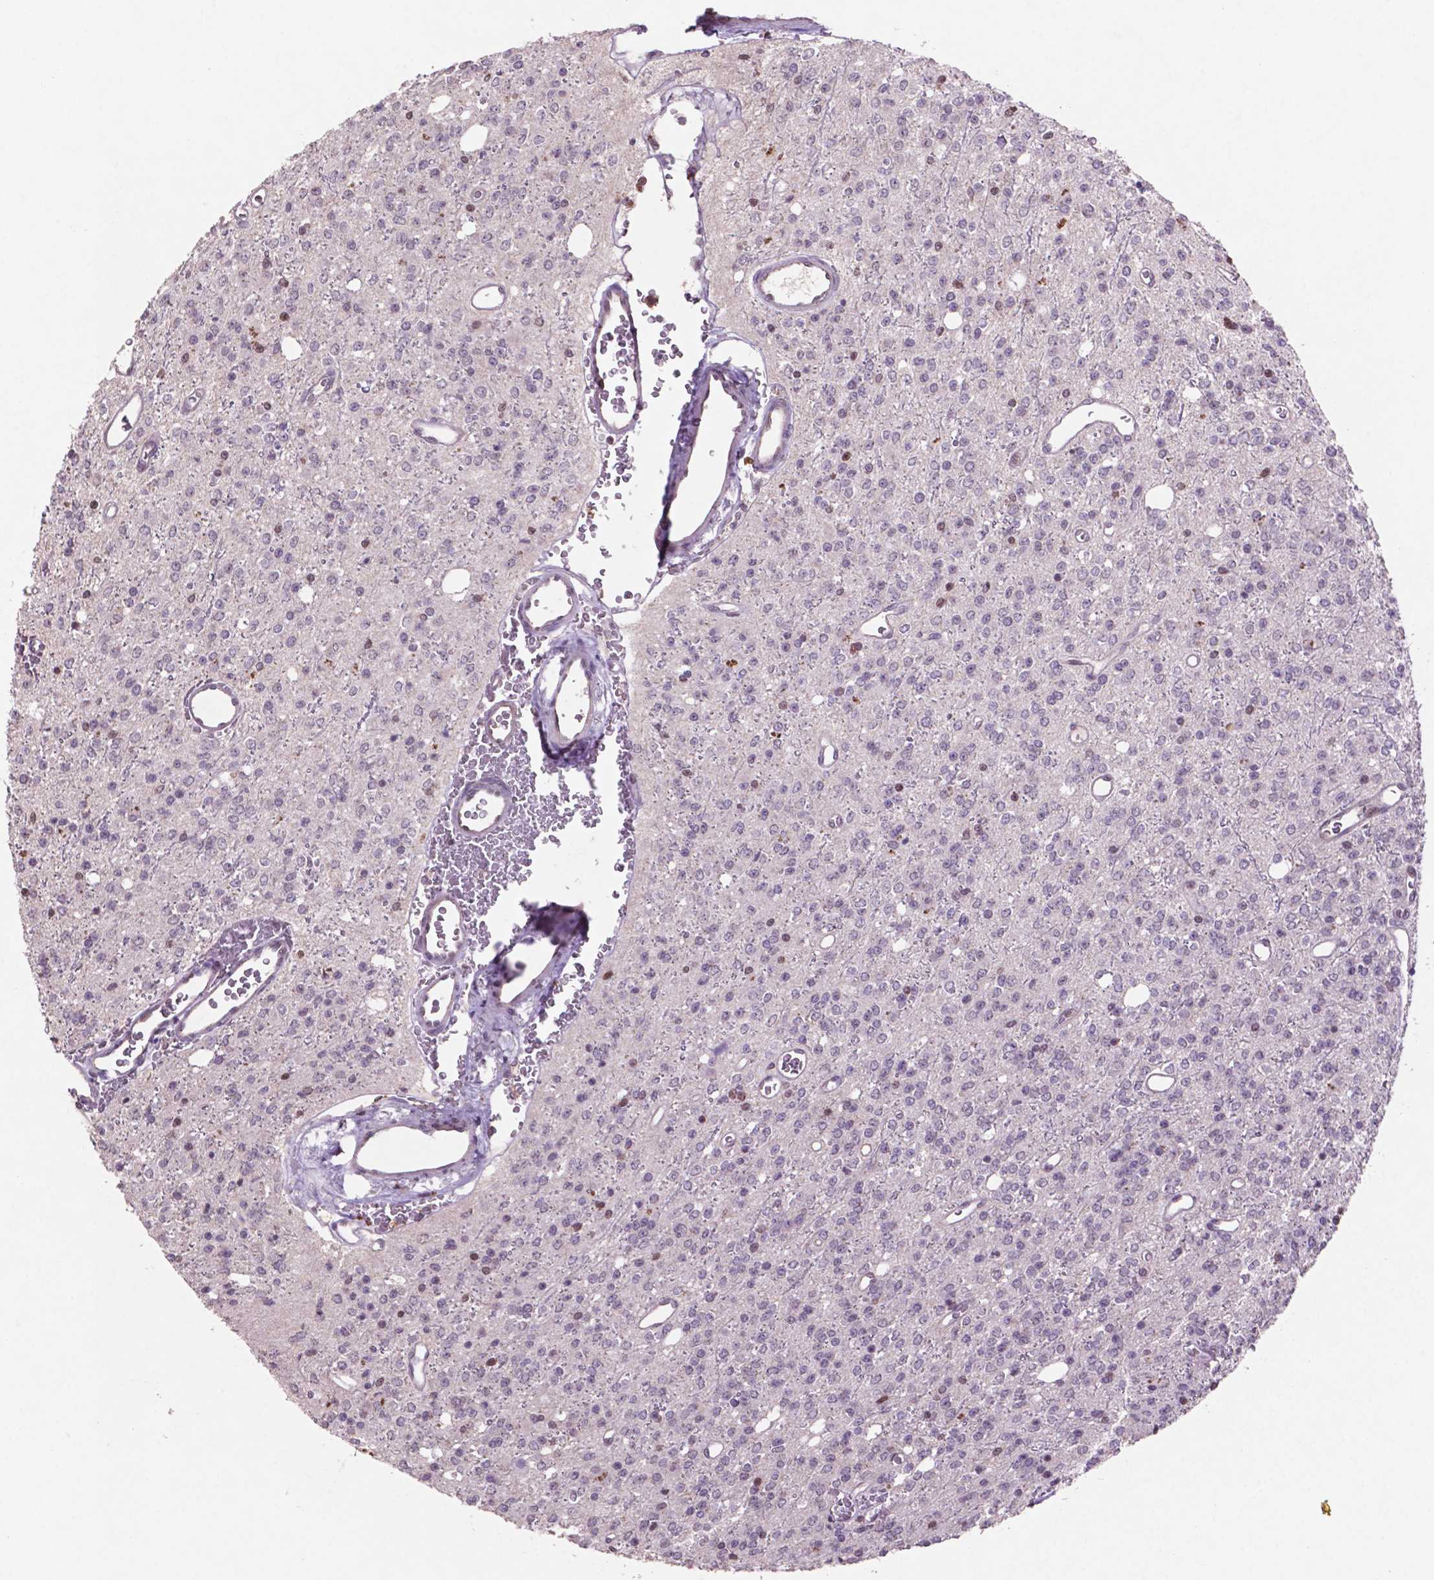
{"staining": {"intensity": "negative", "quantity": "none", "location": "none"}, "tissue": "glioma", "cell_type": "Tumor cells", "image_type": "cancer", "snomed": [{"axis": "morphology", "description": "Glioma, malignant, Low grade"}, {"axis": "topography", "description": "Brain"}], "caption": "Image shows no protein positivity in tumor cells of malignant glioma (low-grade) tissue.", "gene": "GLRX", "patient": {"sex": "female", "age": 45}}